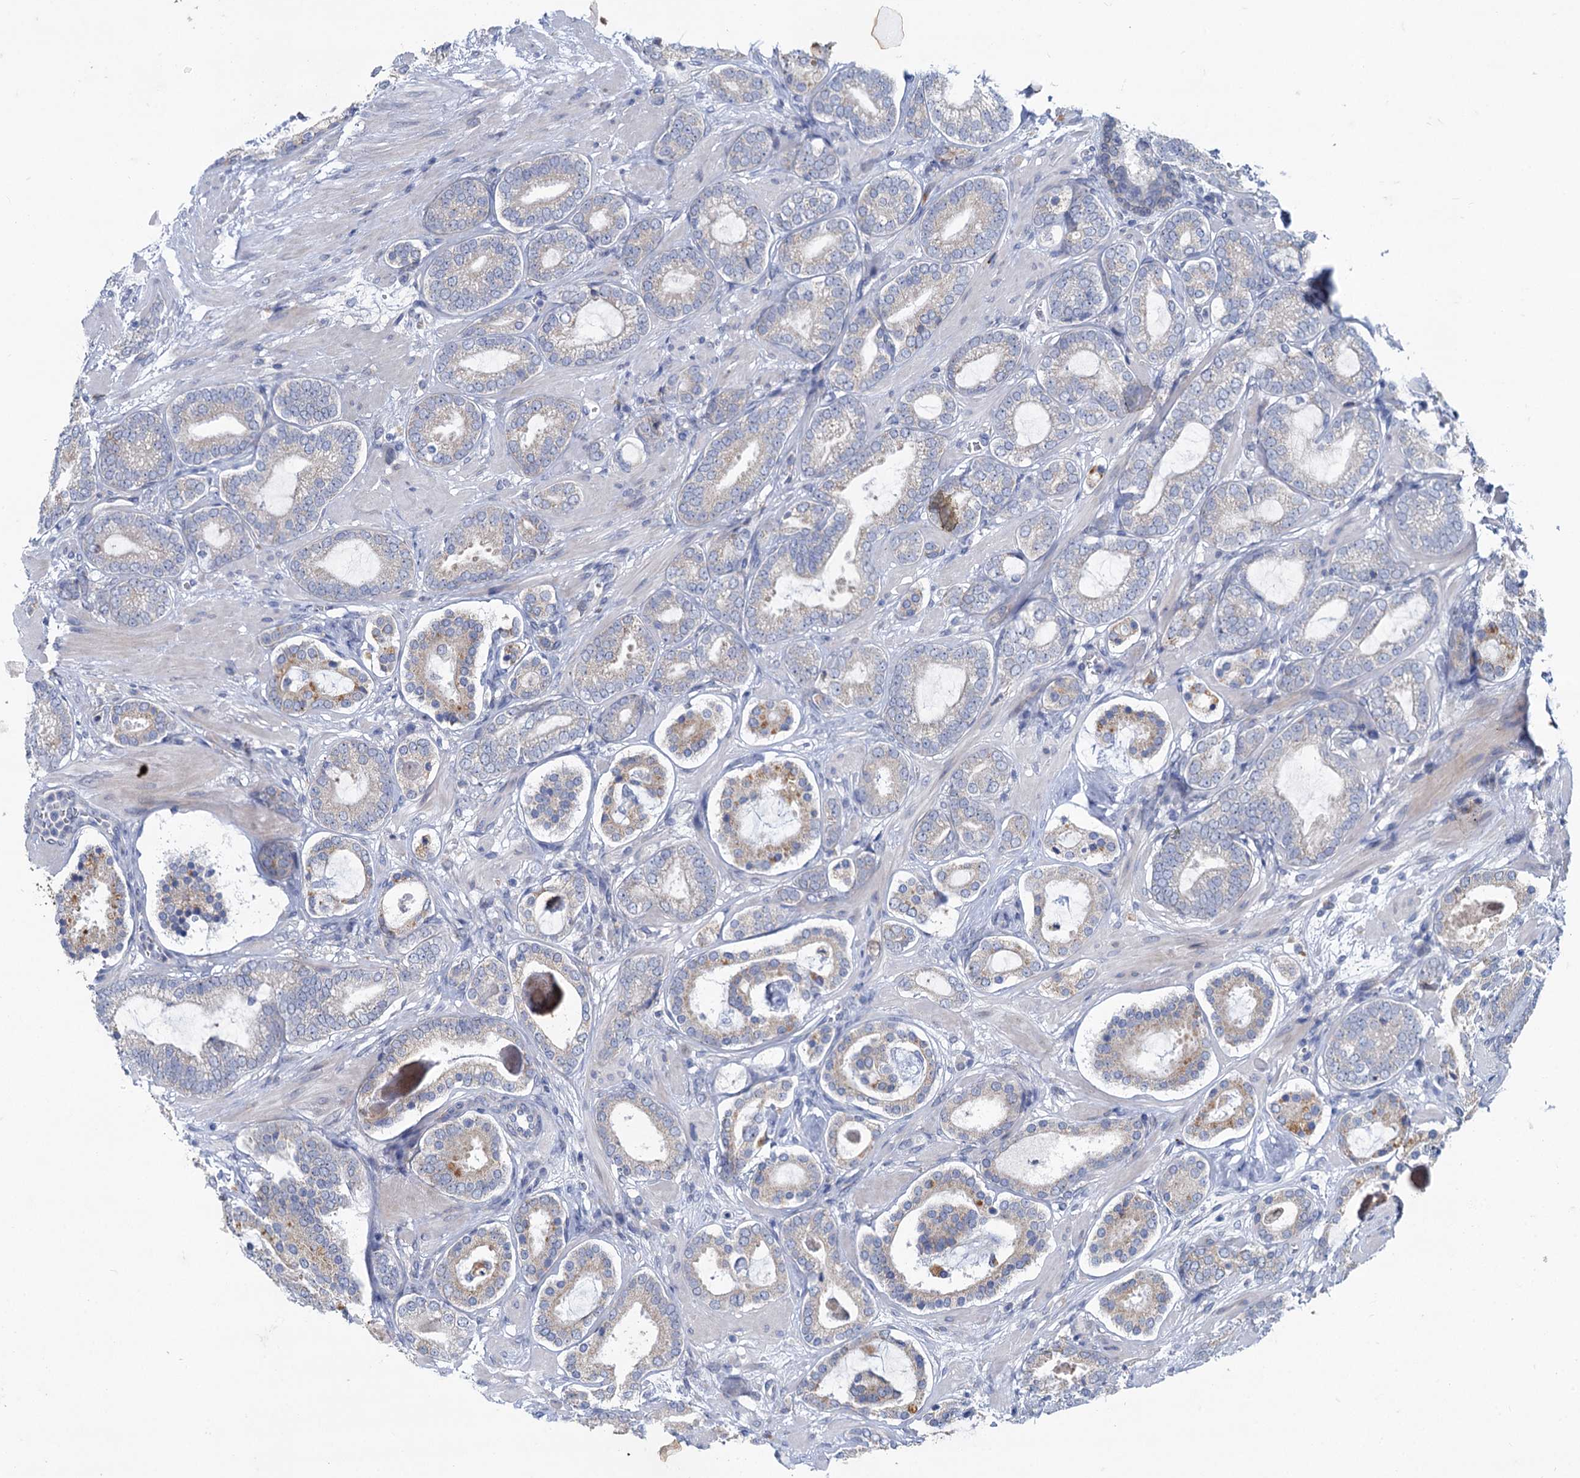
{"staining": {"intensity": "negative", "quantity": "none", "location": "none"}, "tissue": "prostate cancer", "cell_type": "Tumor cells", "image_type": "cancer", "snomed": [{"axis": "morphology", "description": "Adenocarcinoma, High grade"}, {"axis": "topography", "description": "Prostate"}], "caption": "This is an IHC photomicrograph of human prostate adenocarcinoma (high-grade). There is no expression in tumor cells.", "gene": "PRSS35", "patient": {"sex": "male", "age": 60}}